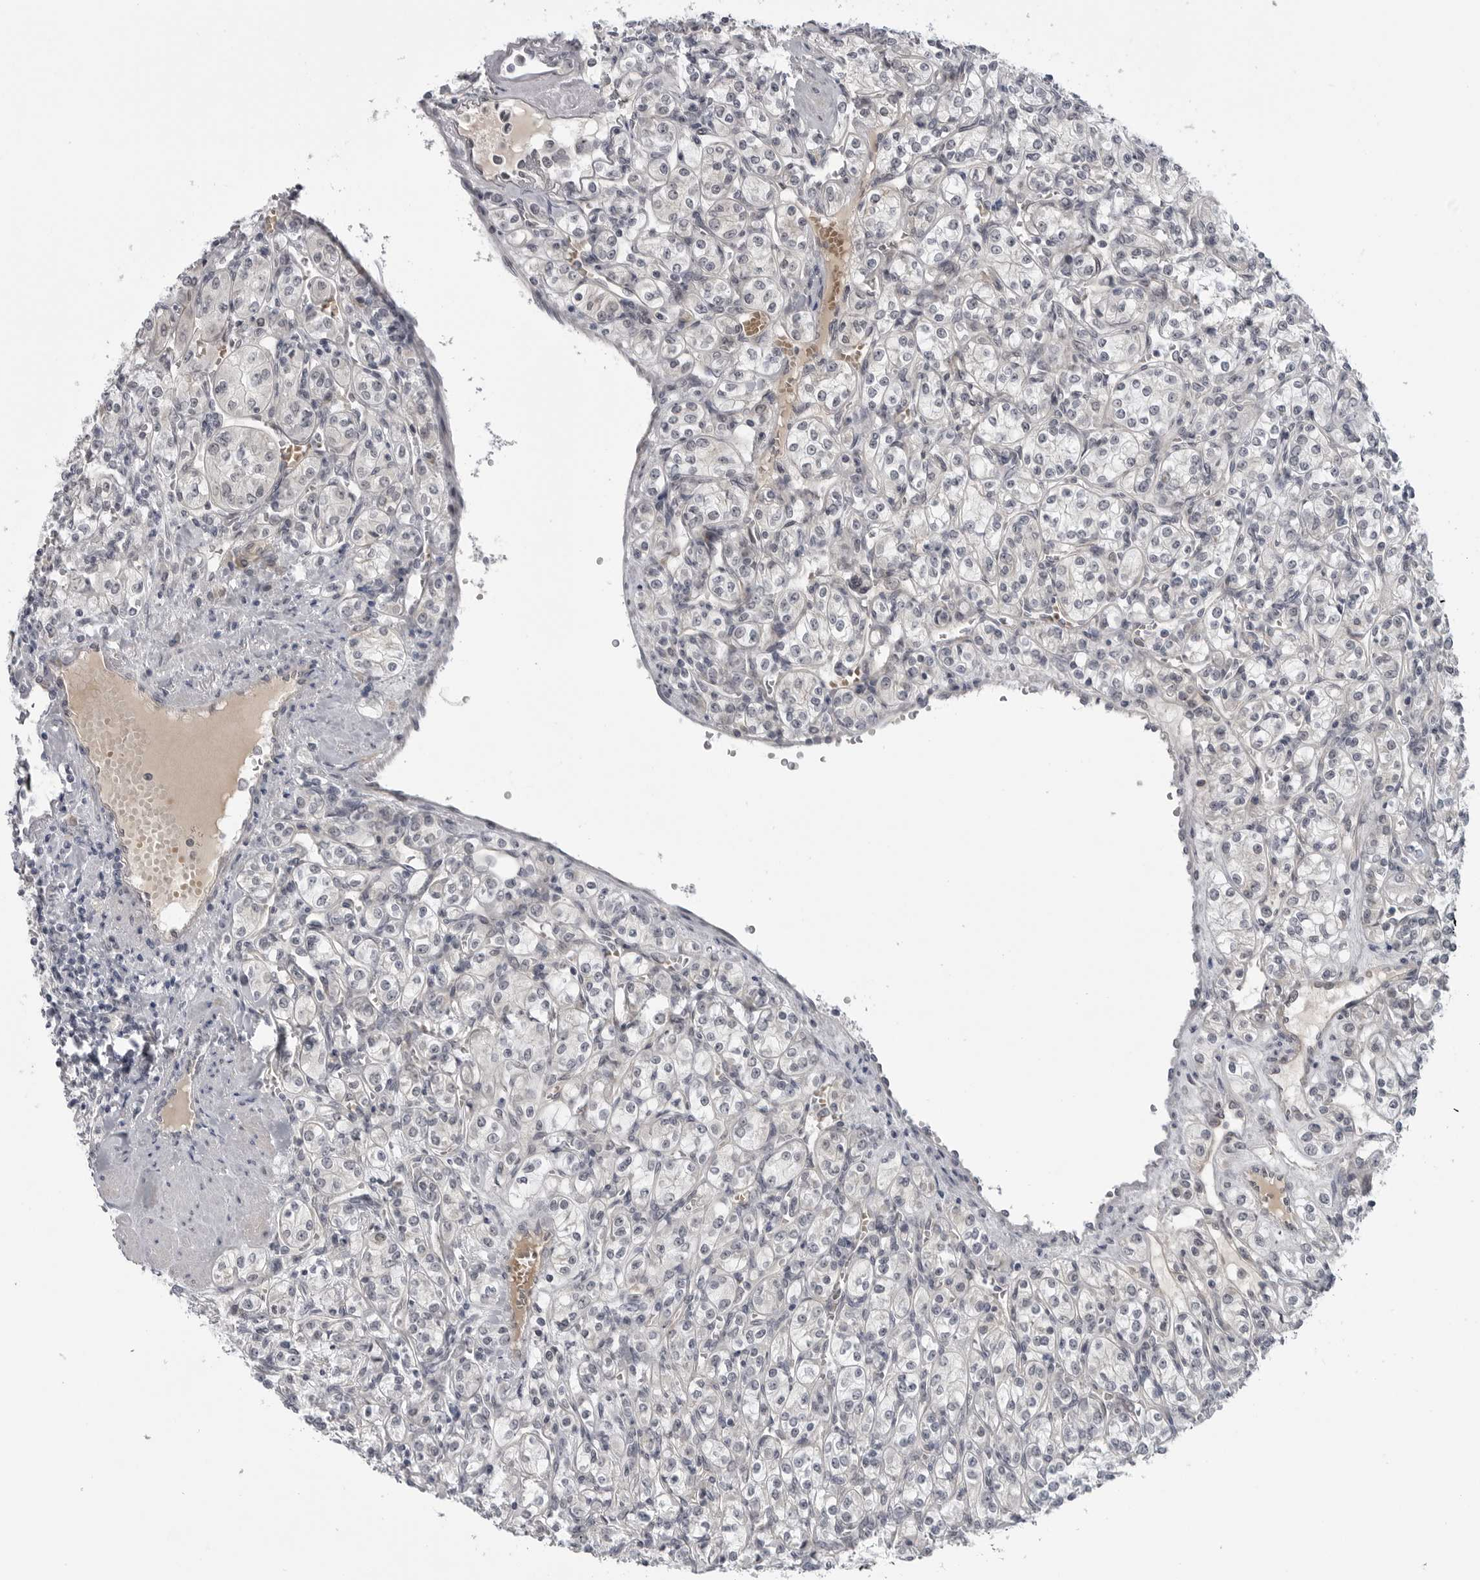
{"staining": {"intensity": "negative", "quantity": "none", "location": "none"}, "tissue": "renal cancer", "cell_type": "Tumor cells", "image_type": "cancer", "snomed": [{"axis": "morphology", "description": "Adenocarcinoma, NOS"}, {"axis": "topography", "description": "Kidney"}], "caption": "Tumor cells are negative for protein expression in human renal cancer (adenocarcinoma).", "gene": "LRRC45", "patient": {"sex": "male", "age": 77}}